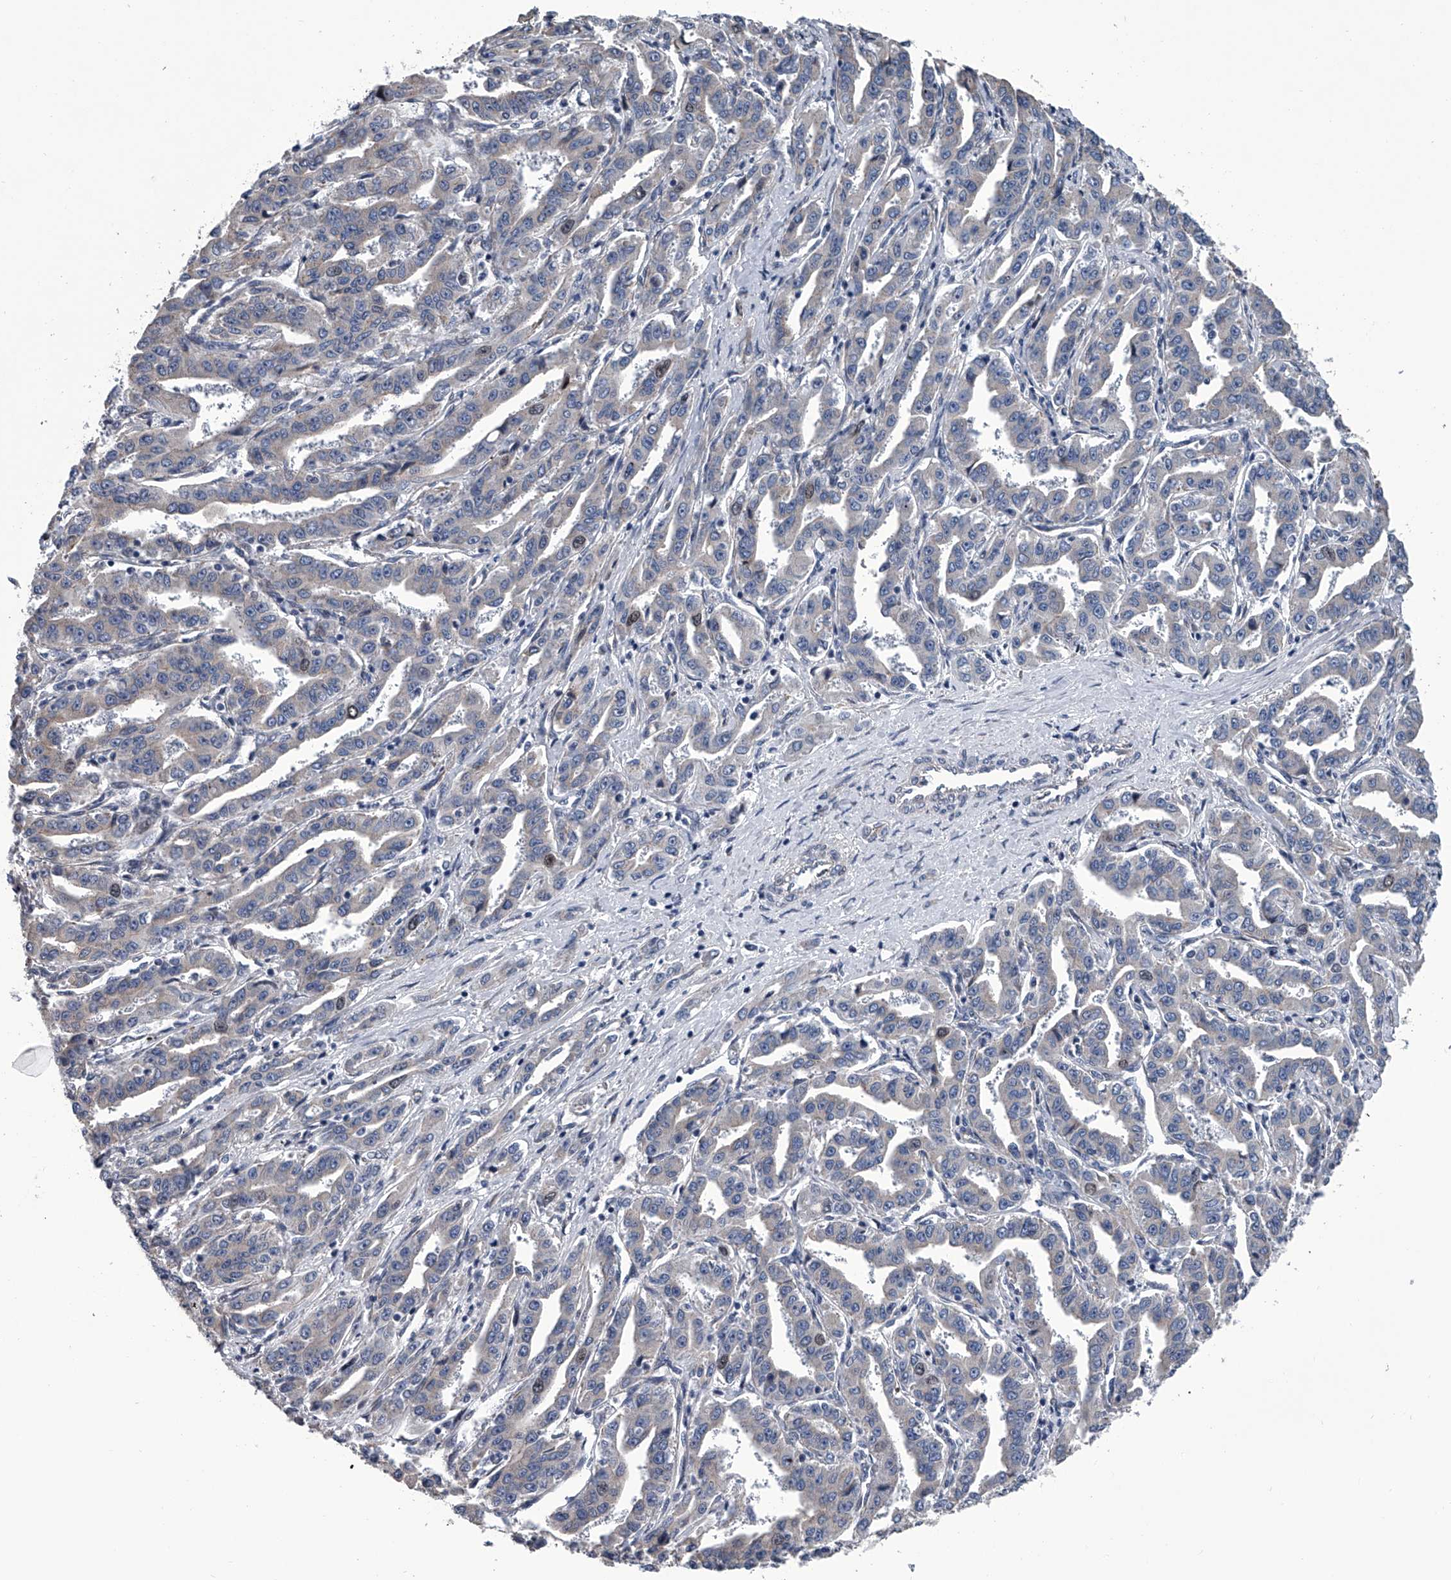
{"staining": {"intensity": "weak", "quantity": "<25%", "location": "nuclear"}, "tissue": "liver cancer", "cell_type": "Tumor cells", "image_type": "cancer", "snomed": [{"axis": "morphology", "description": "Cholangiocarcinoma"}, {"axis": "topography", "description": "Liver"}], "caption": "Protein analysis of cholangiocarcinoma (liver) shows no significant staining in tumor cells.", "gene": "ABCG1", "patient": {"sex": "male", "age": 59}}